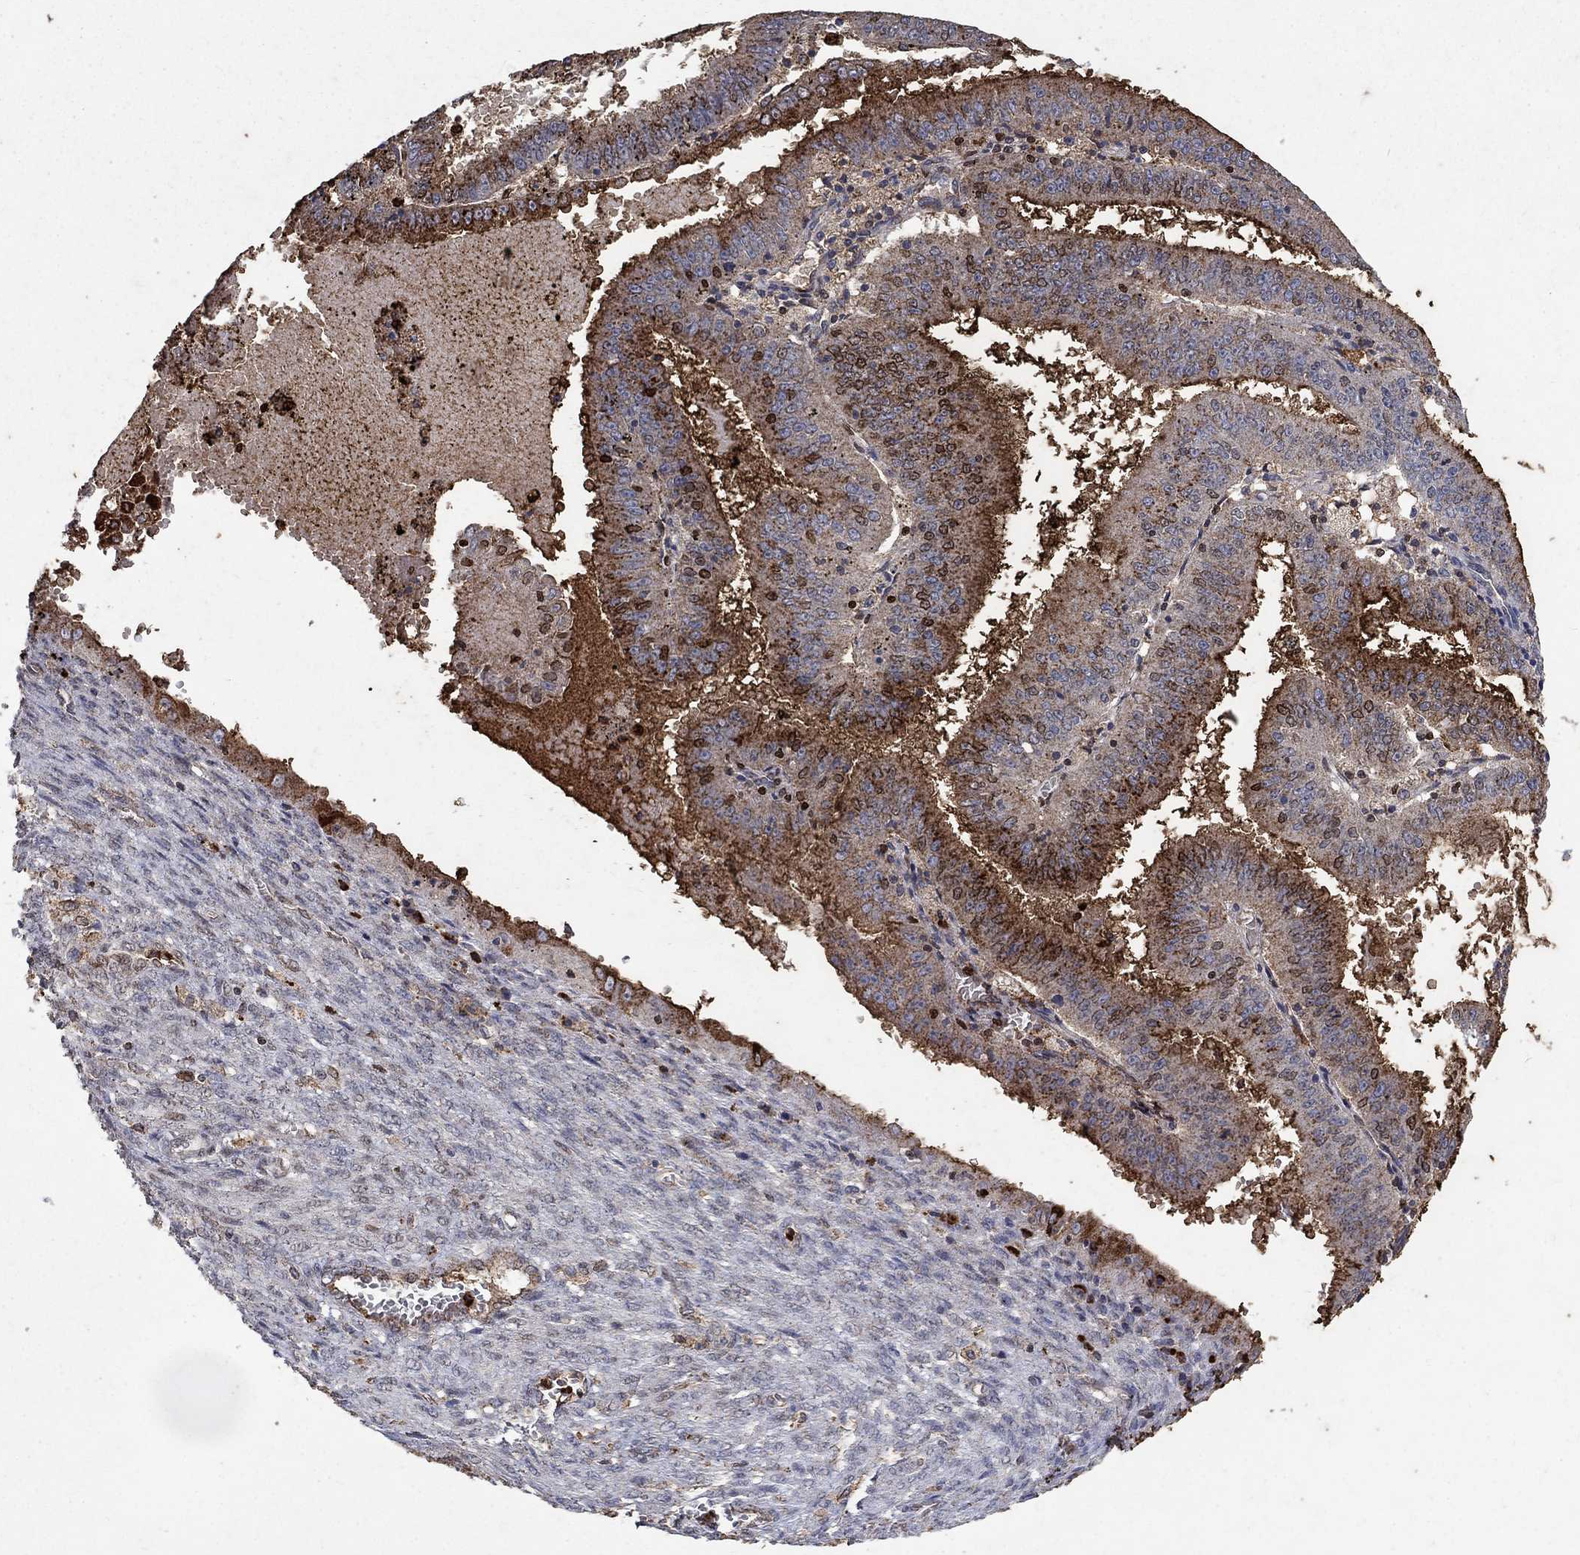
{"staining": {"intensity": "strong", "quantity": "<25%", "location": "cytoplasmic/membranous,nuclear"}, "tissue": "endometrial cancer", "cell_type": "Tumor cells", "image_type": "cancer", "snomed": [{"axis": "morphology", "description": "Adenocarcinoma, NOS"}, {"axis": "topography", "description": "Endometrium"}], "caption": "Immunohistochemical staining of human endometrial cancer reveals medium levels of strong cytoplasmic/membranous and nuclear expression in about <25% of tumor cells.", "gene": "CD24", "patient": {"sex": "female", "age": 66}}